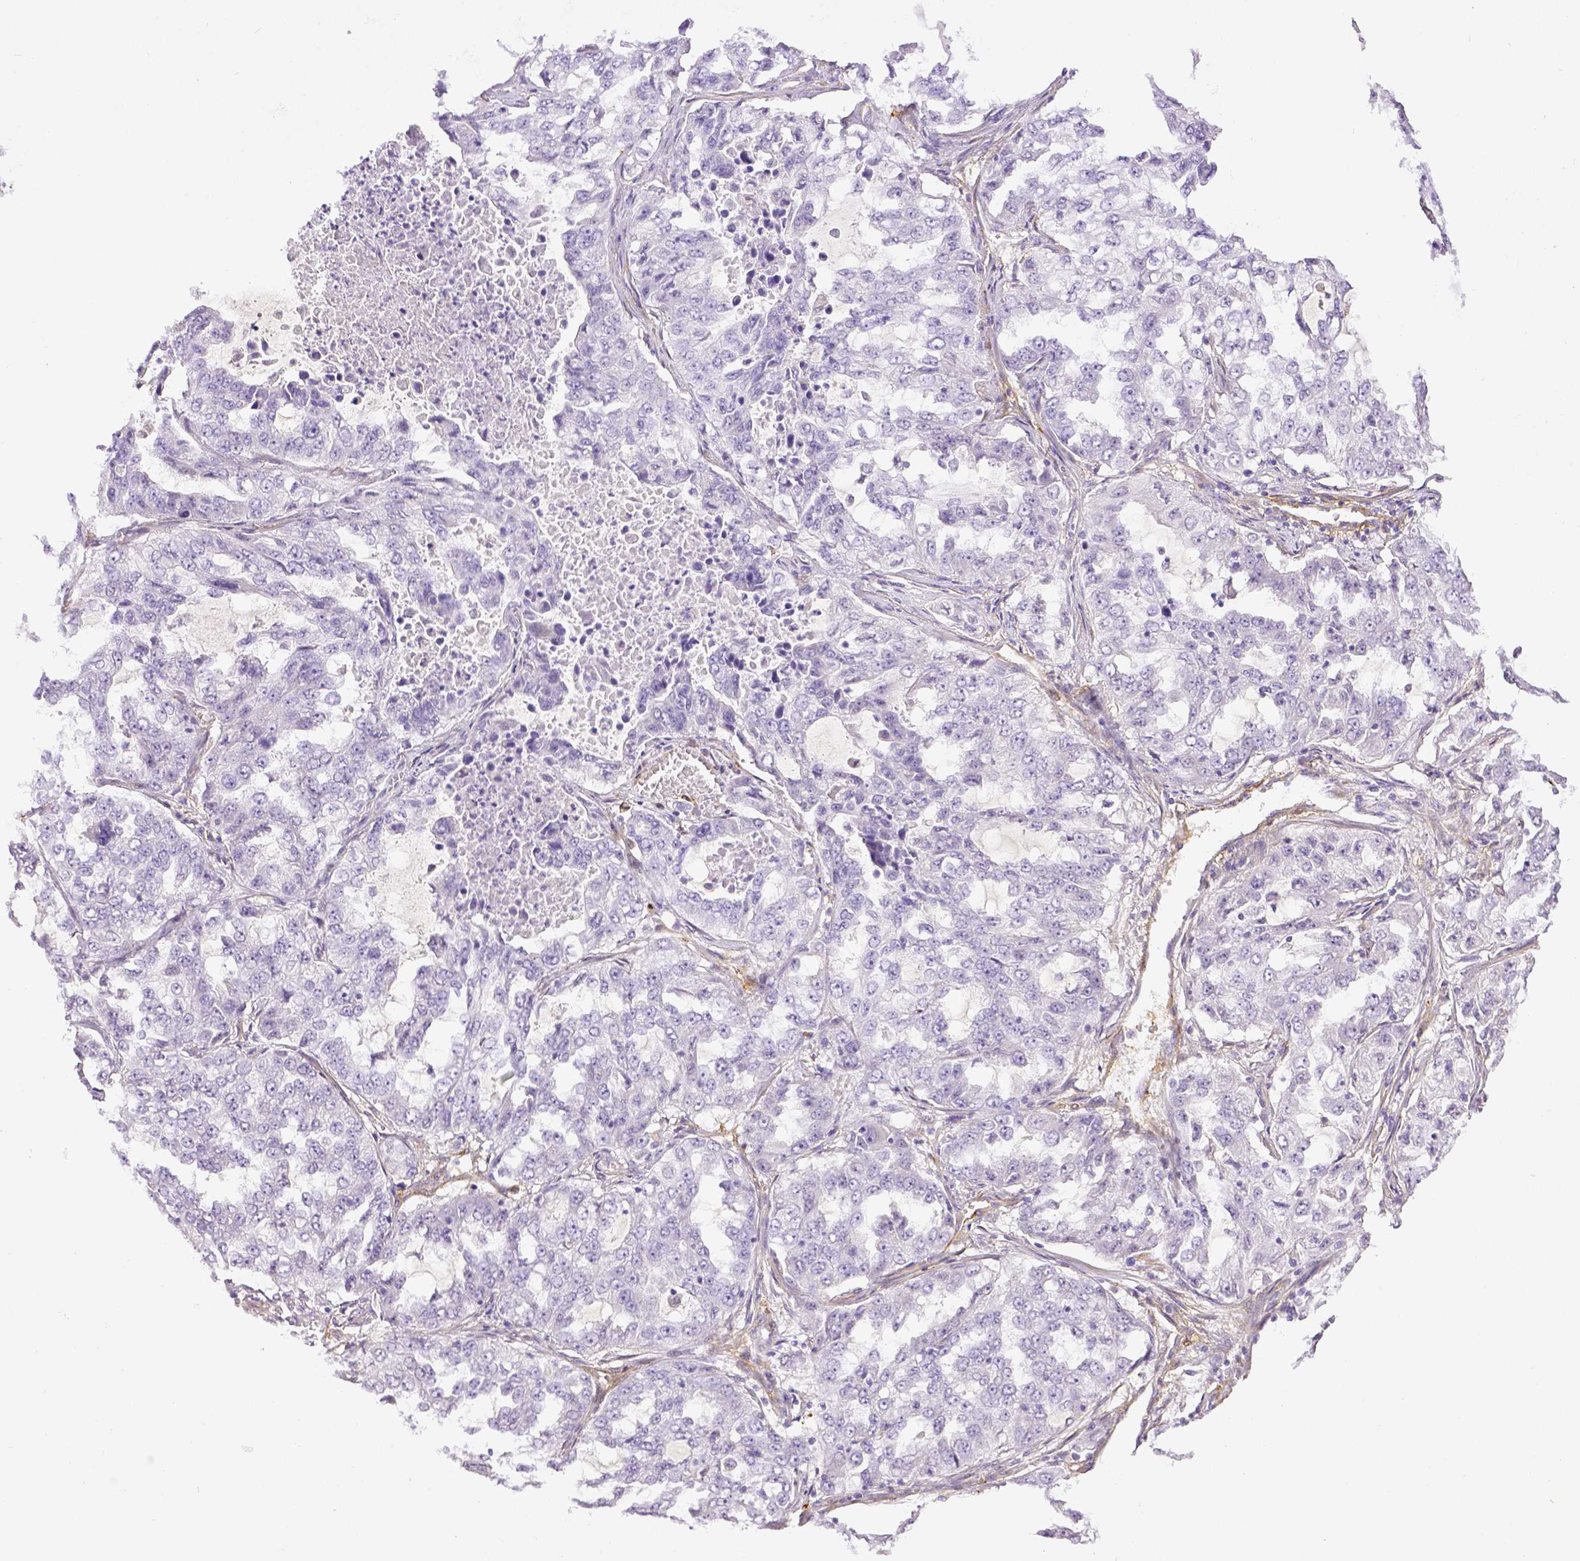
{"staining": {"intensity": "negative", "quantity": "none", "location": "none"}, "tissue": "lung cancer", "cell_type": "Tumor cells", "image_type": "cancer", "snomed": [{"axis": "morphology", "description": "Adenocarcinoma, NOS"}, {"axis": "topography", "description": "Lung"}], "caption": "This is an IHC micrograph of human lung cancer. There is no staining in tumor cells.", "gene": "THY1", "patient": {"sex": "female", "age": 61}}